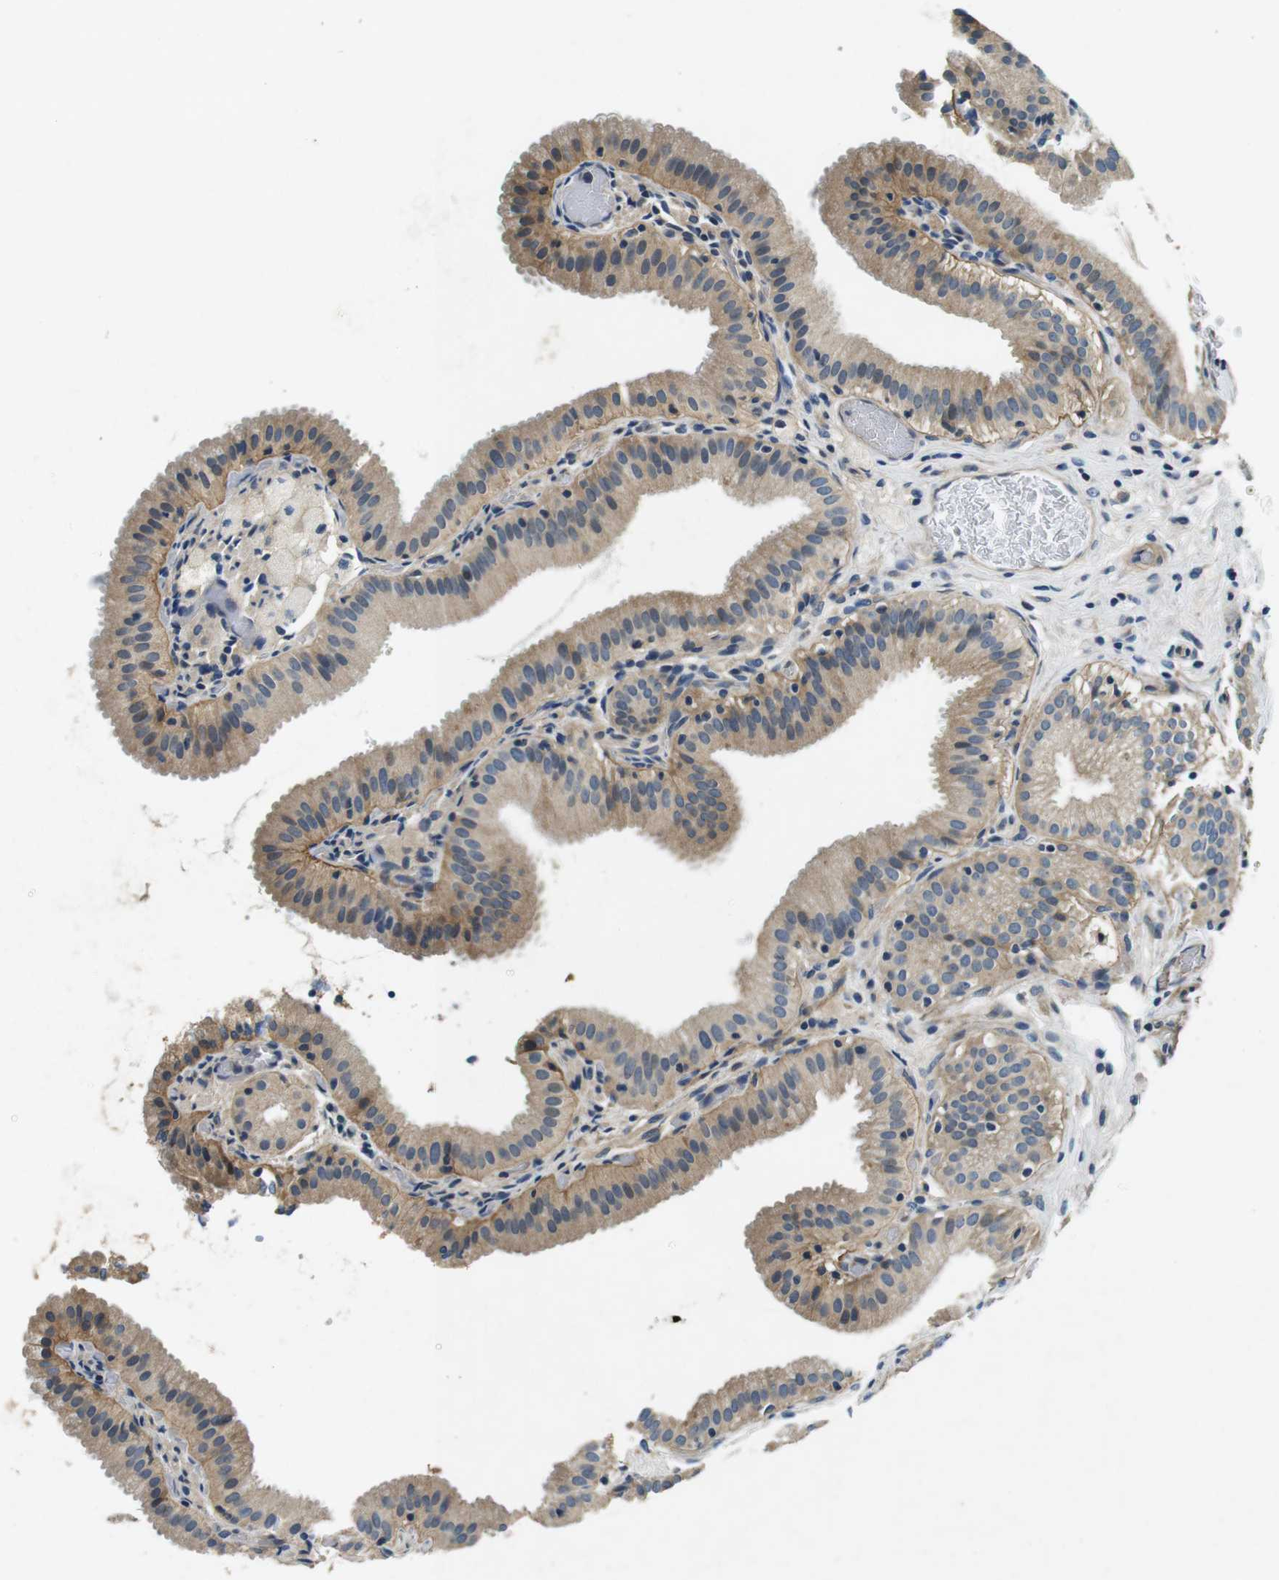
{"staining": {"intensity": "moderate", "quantity": ">75%", "location": "cytoplasmic/membranous"}, "tissue": "gallbladder", "cell_type": "Glandular cells", "image_type": "normal", "snomed": [{"axis": "morphology", "description": "Normal tissue, NOS"}, {"axis": "topography", "description": "Gallbladder"}], "caption": "Immunohistochemistry (IHC) of unremarkable human gallbladder demonstrates medium levels of moderate cytoplasmic/membranous positivity in approximately >75% of glandular cells. (DAB = brown stain, brightfield microscopy at high magnification).", "gene": "DTNA", "patient": {"sex": "male", "age": 54}}